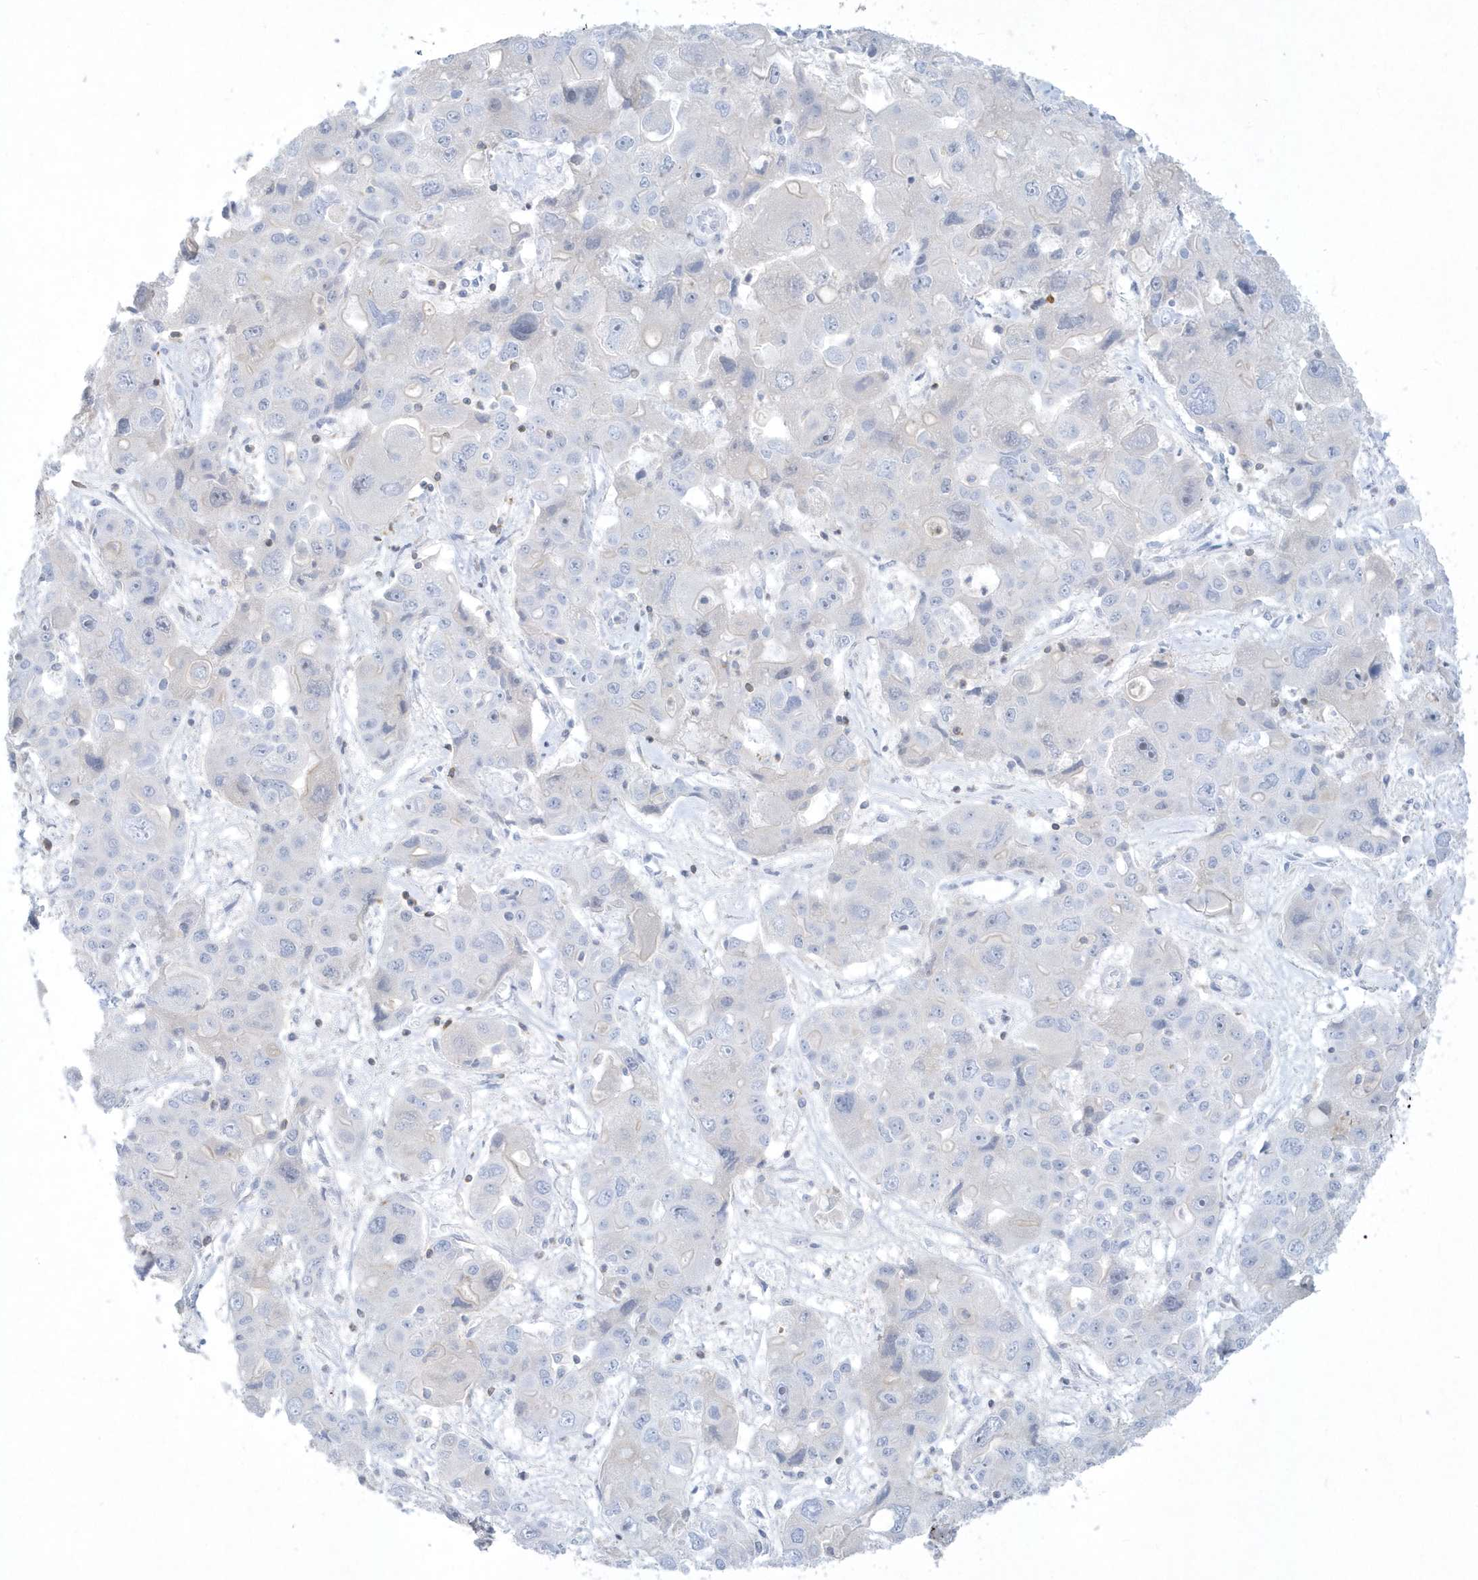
{"staining": {"intensity": "negative", "quantity": "none", "location": "none"}, "tissue": "liver cancer", "cell_type": "Tumor cells", "image_type": "cancer", "snomed": [{"axis": "morphology", "description": "Cholangiocarcinoma"}, {"axis": "topography", "description": "Liver"}], "caption": "An image of human liver cancer is negative for staining in tumor cells.", "gene": "PSD4", "patient": {"sex": "male", "age": 67}}